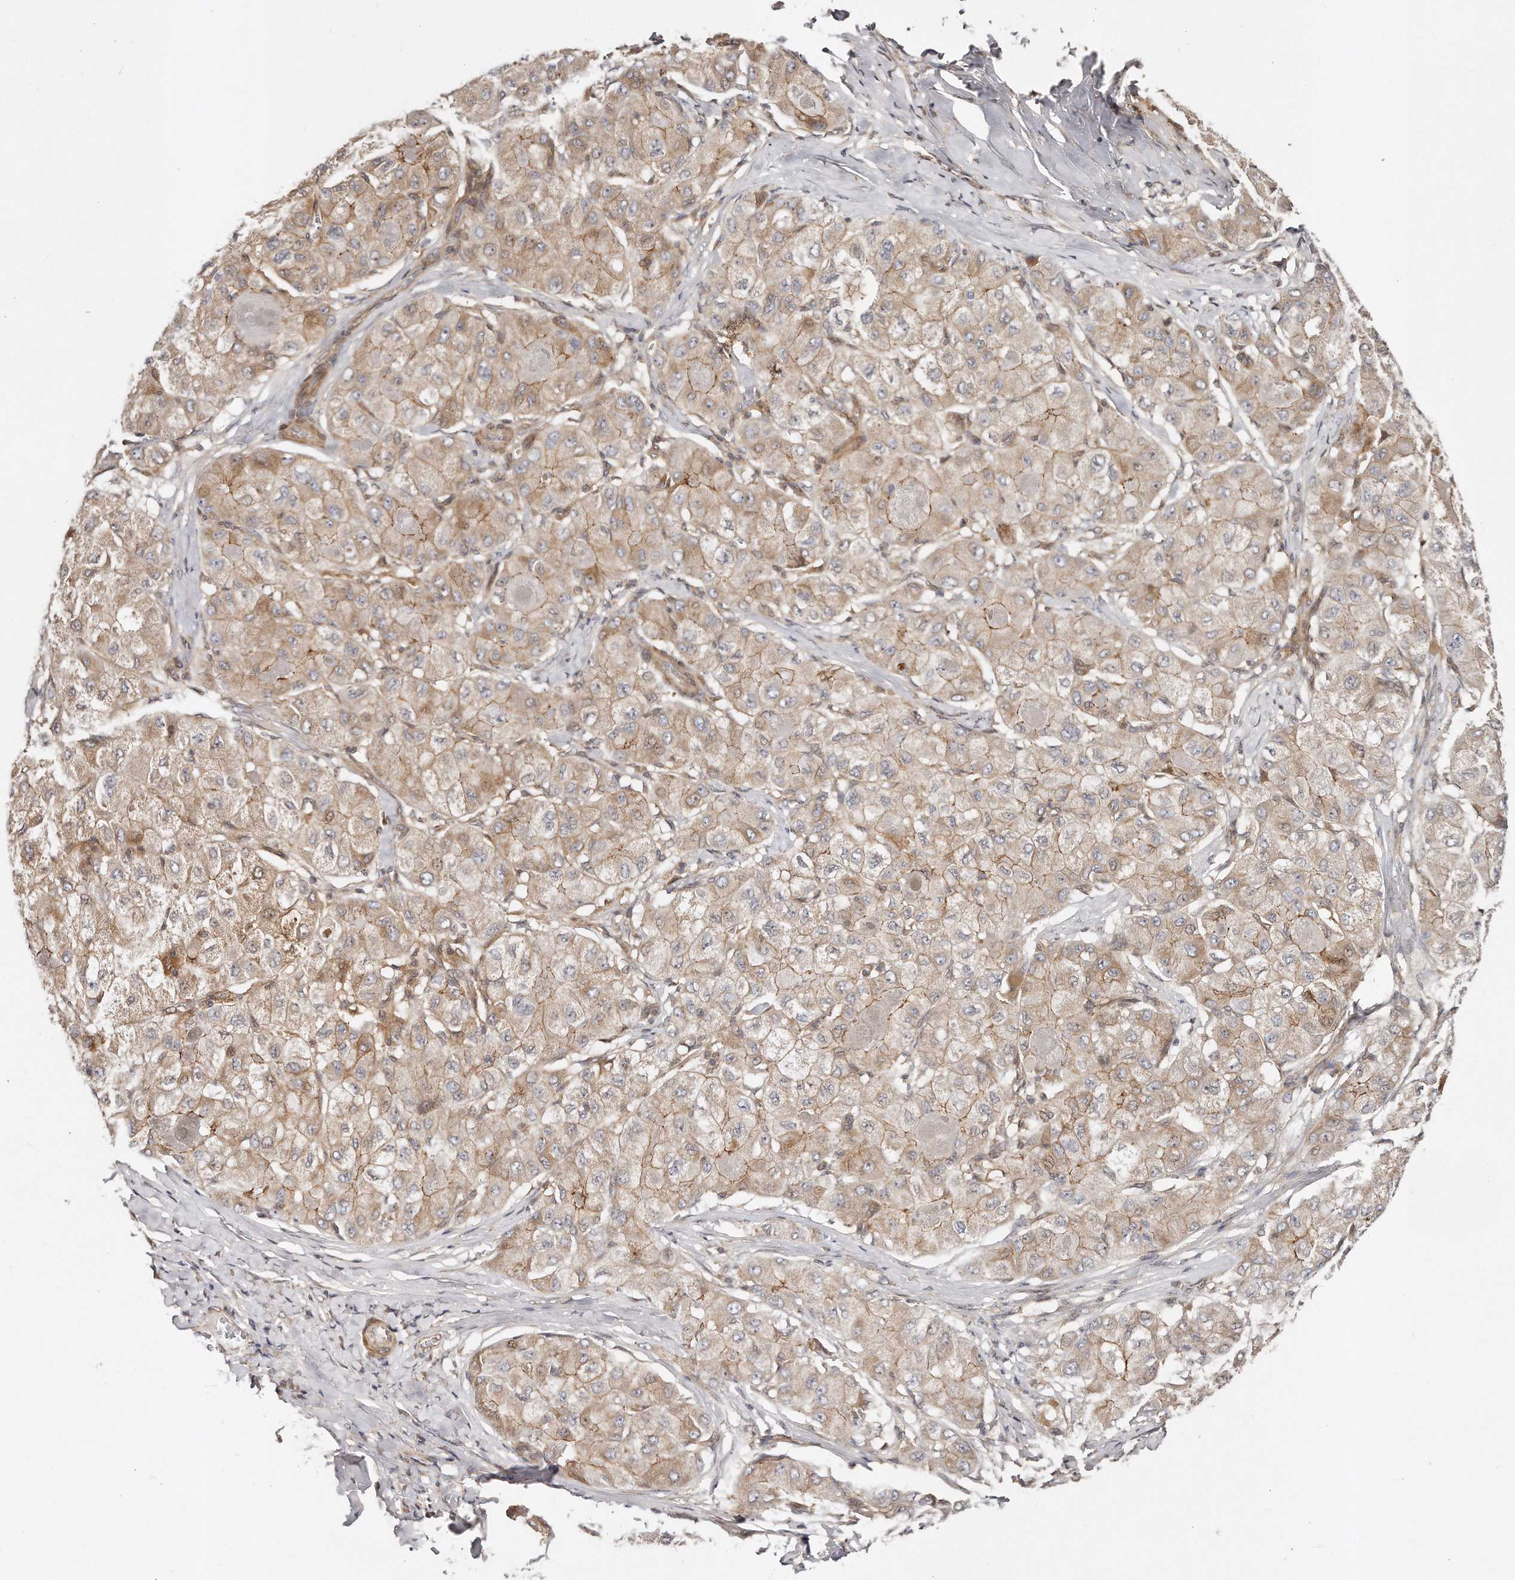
{"staining": {"intensity": "weak", "quantity": ">75%", "location": "cytoplasmic/membranous"}, "tissue": "liver cancer", "cell_type": "Tumor cells", "image_type": "cancer", "snomed": [{"axis": "morphology", "description": "Carcinoma, Hepatocellular, NOS"}, {"axis": "topography", "description": "Liver"}], "caption": "Tumor cells reveal weak cytoplasmic/membranous positivity in about >75% of cells in liver cancer.", "gene": "GBP4", "patient": {"sex": "male", "age": 80}}